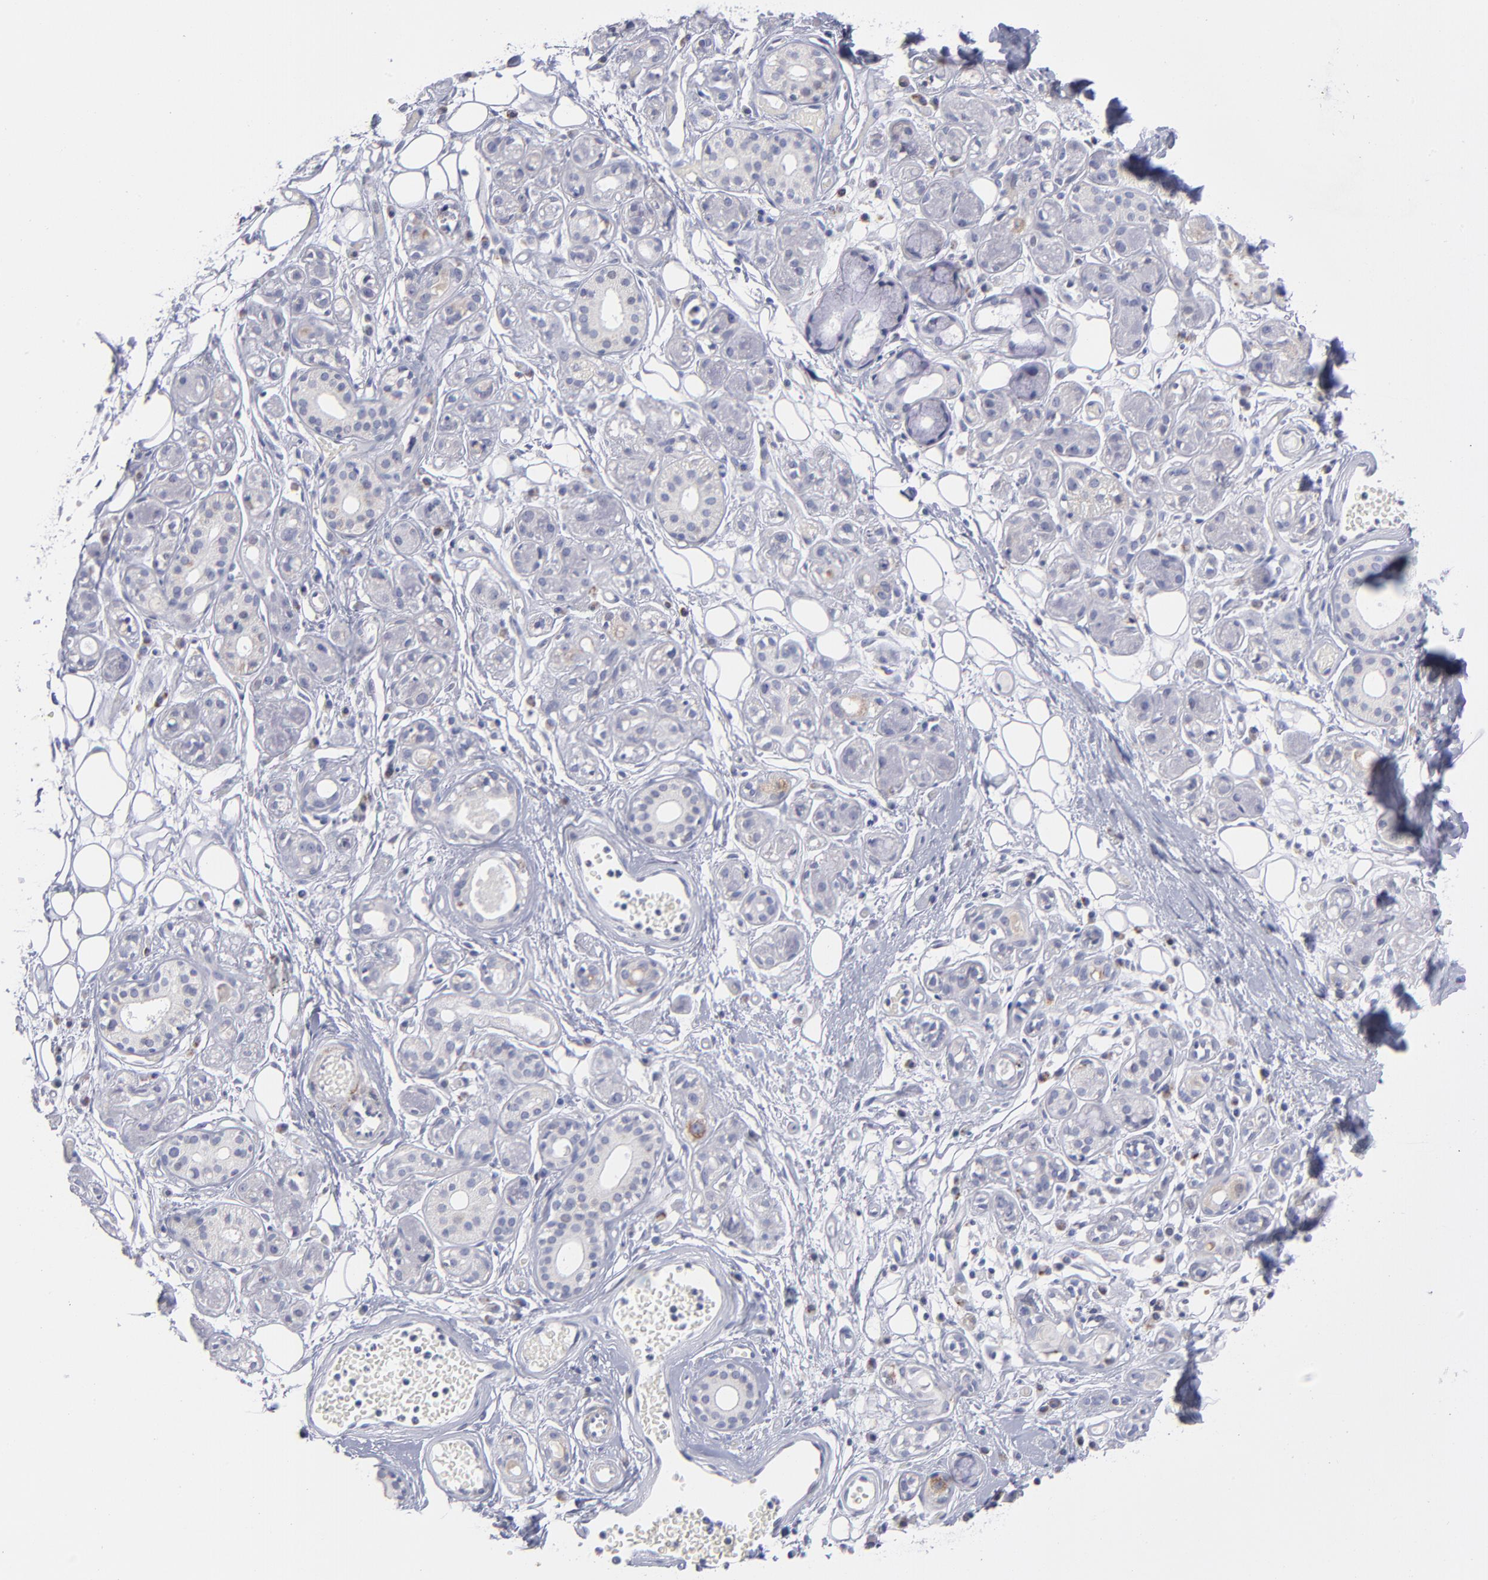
{"staining": {"intensity": "negative", "quantity": "none", "location": "none"}, "tissue": "salivary gland", "cell_type": "Glandular cells", "image_type": "normal", "snomed": [{"axis": "morphology", "description": "Normal tissue, NOS"}, {"axis": "topography", "description": "Salivary gland"}], "caption": "An immunohistochemistry (IHC) image of normal salivary gland is shown. There is no staining in glandular cells of salivary gland.", "gene": "MTHFD2", "patient": {"sex": "male", "age": 54}}